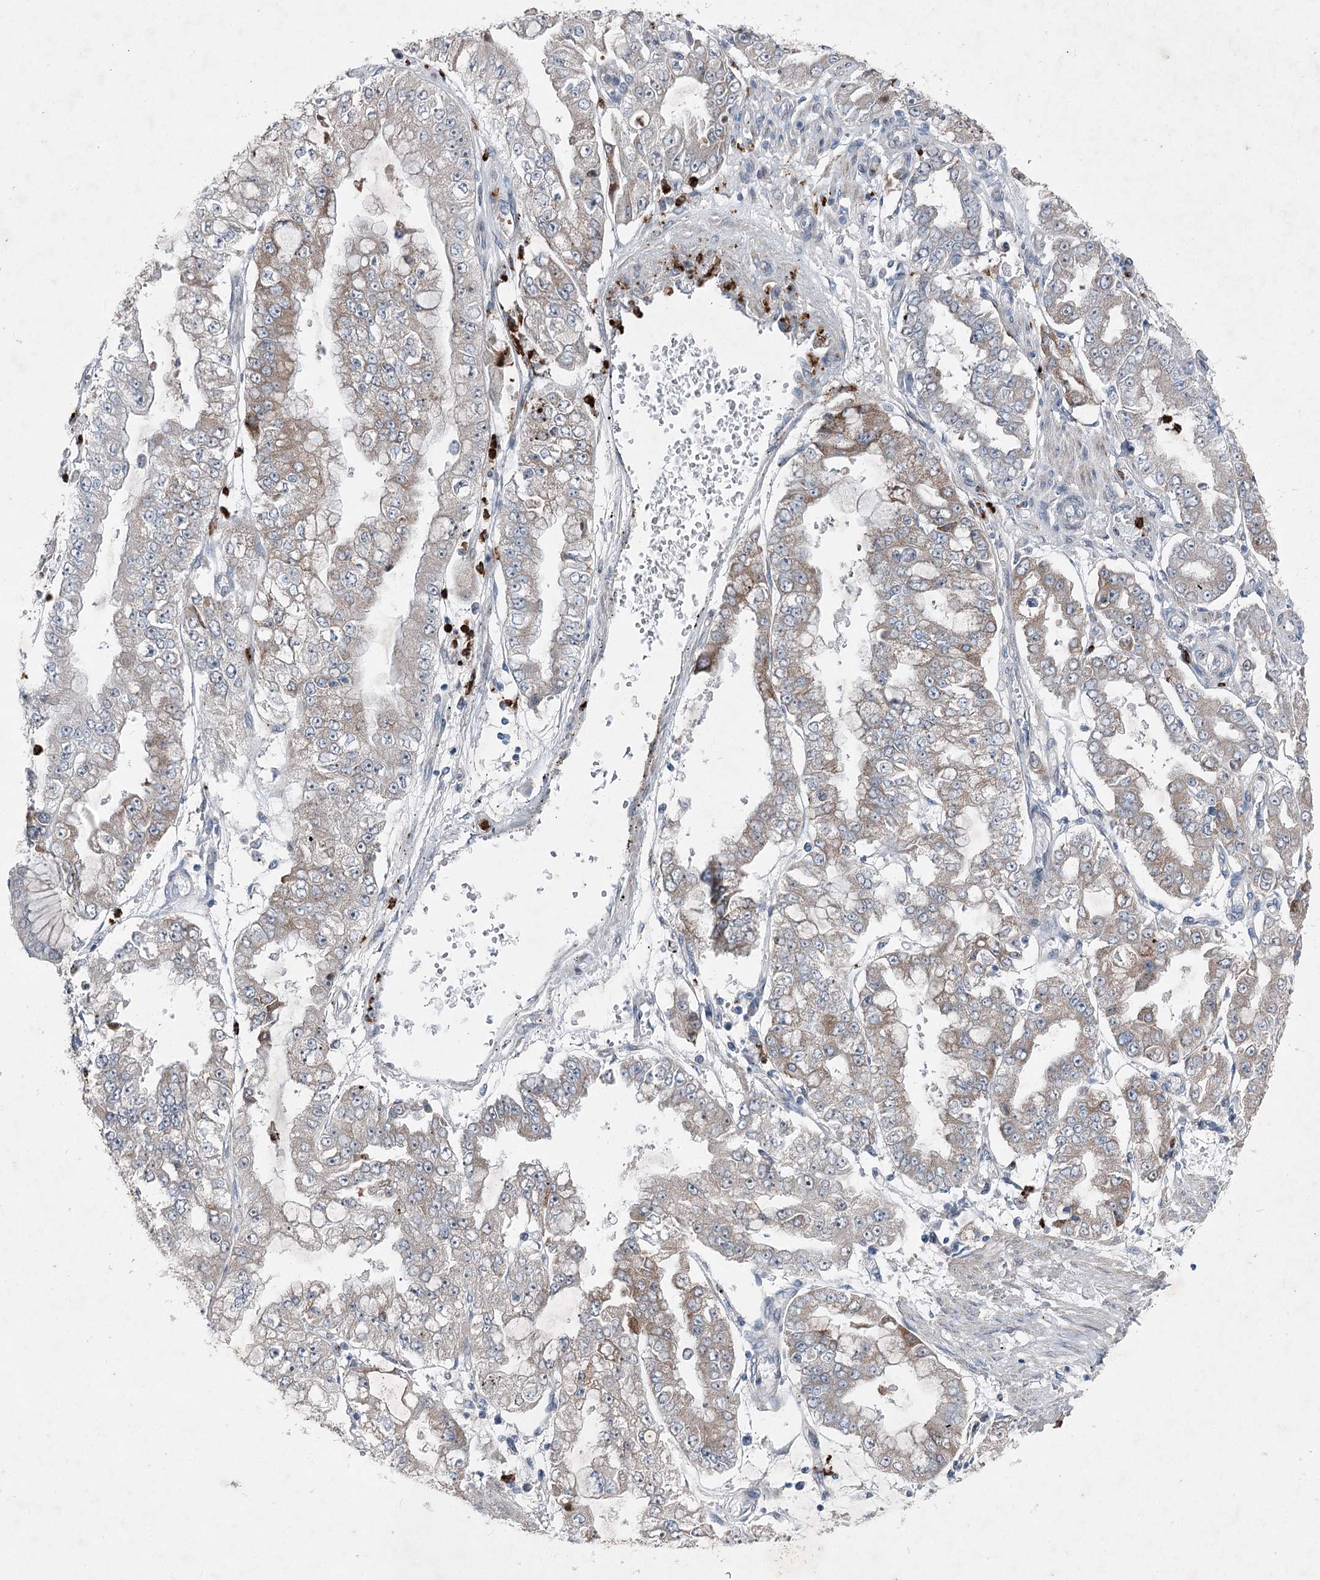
{"staining": {"intensity": "weak", "quantity": "<25%", "location": "cytoplasmic/membranous"}, "tissue": "stomach cancer", "cell_type": "Tumor cells", "image_type": "cancer", "snomed": [{"axis": "morphology", "description": "Adenocarcinoma, NOS"}, {"axis": "topography", "description": "Stomach"}], "caption": "This is a image of immunohistochemistry staining of stomach cancer, which shows no expression in tumor cells.", "gene": "PLA2G12A", "patient": {"sex": "male", "age": 76}}